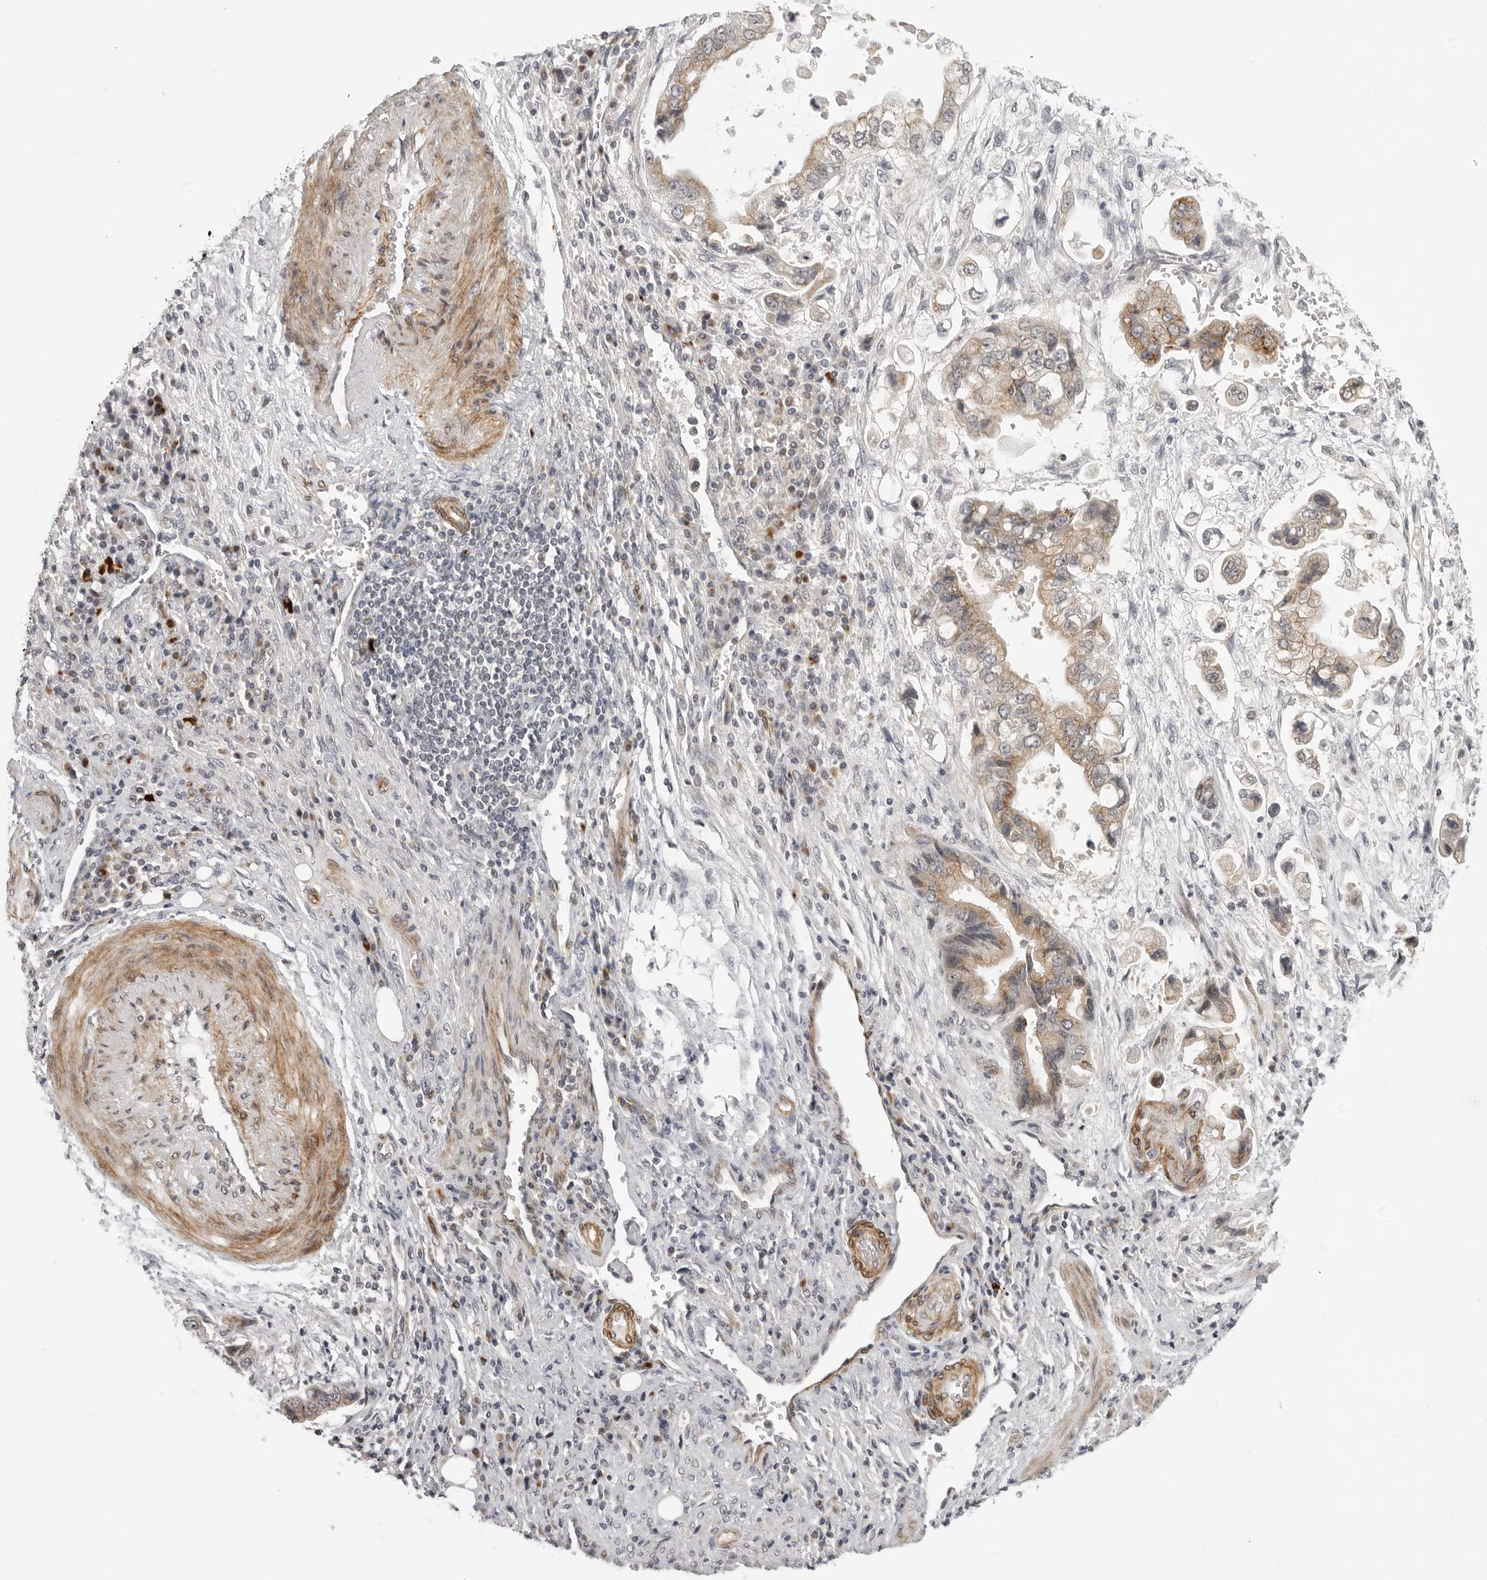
{"staining": {"intensity": "moderate", "quantity": "25%-75%", "location": "cytoplasmic/membranous"}, "tissue": "stomach cancer", "cell_type": "Tumor cells", "image_type": "cancer", "snomed": [{"axis": "morphology", "description": "Adenocarcinoma, NOS"}, {"axis": "topography", "description": "Stomach"}], "caption": "A brown stain highlights moderate cytoplasmic/membranous staining of a protein in stomach cancer (adenocarcinoma) tumor cells. The protein of interest is shown in brown color, while the nuclei are stained blue.", "gene": "TUT4", "patient": {"sex": "male", "age": 62}}